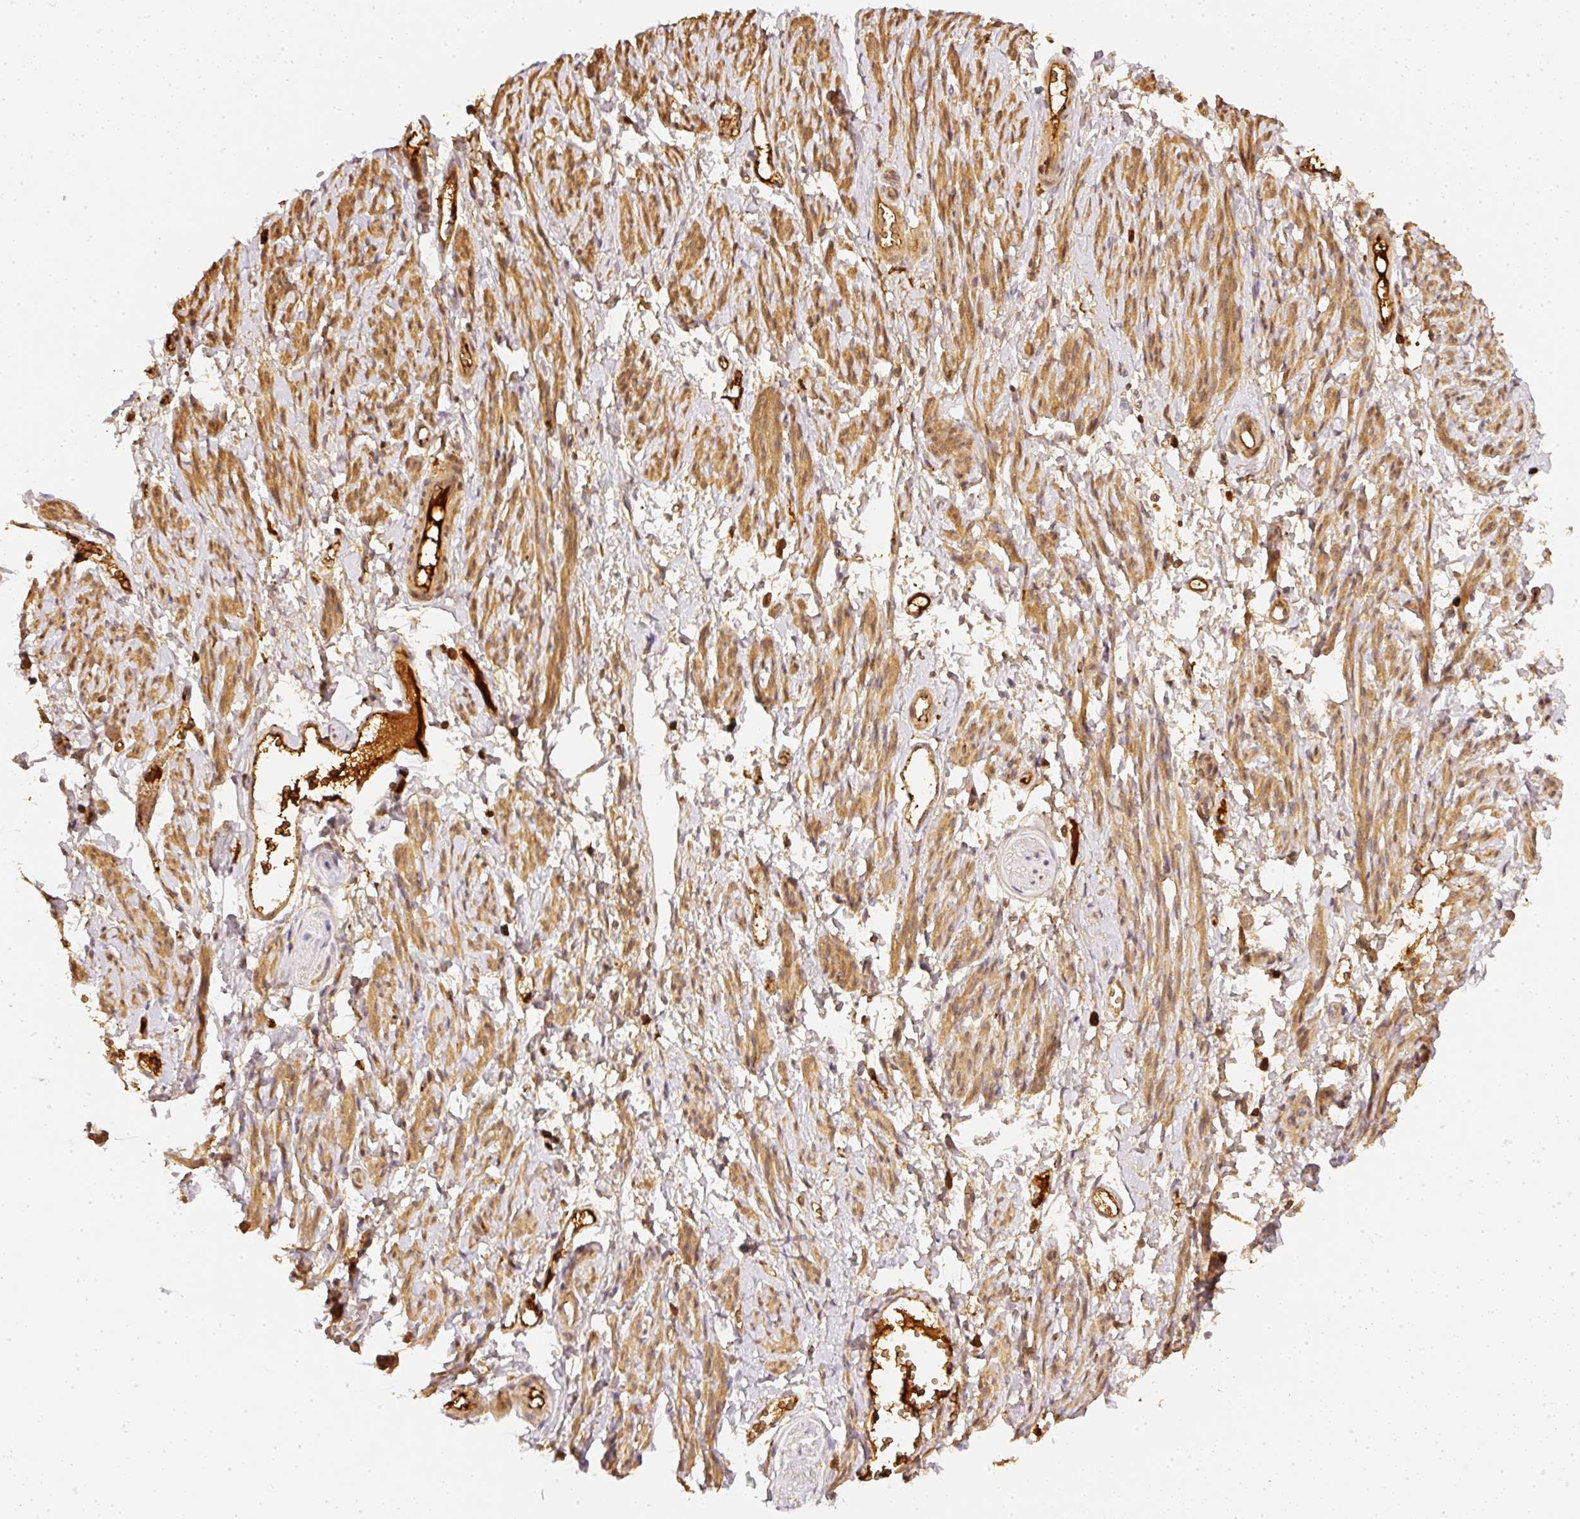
{"staining": {"intensity": "moderate", "quantity": ">75%", "location": "cytoplasmic/membranous"}, "tissue": "smooth muscle", "cell_type": "Smooth muscle cells", "image_type": "normal", "snomed": [{"axis": "morphology", "description": "Normal tissue, NOS"}, {"axis": "topography", "description": "Smooth muscle"}], "caption": "Protein expression analysis of unremarkable human smooth muscle reveals moderate cytoplasmic/membranous staining in about >75% of smooth muscle cells. The protein is shown in brown color, while the nuclei are stained blue.", "gene": "PFN1", "patient": {"sex": "female", "age": 65}}